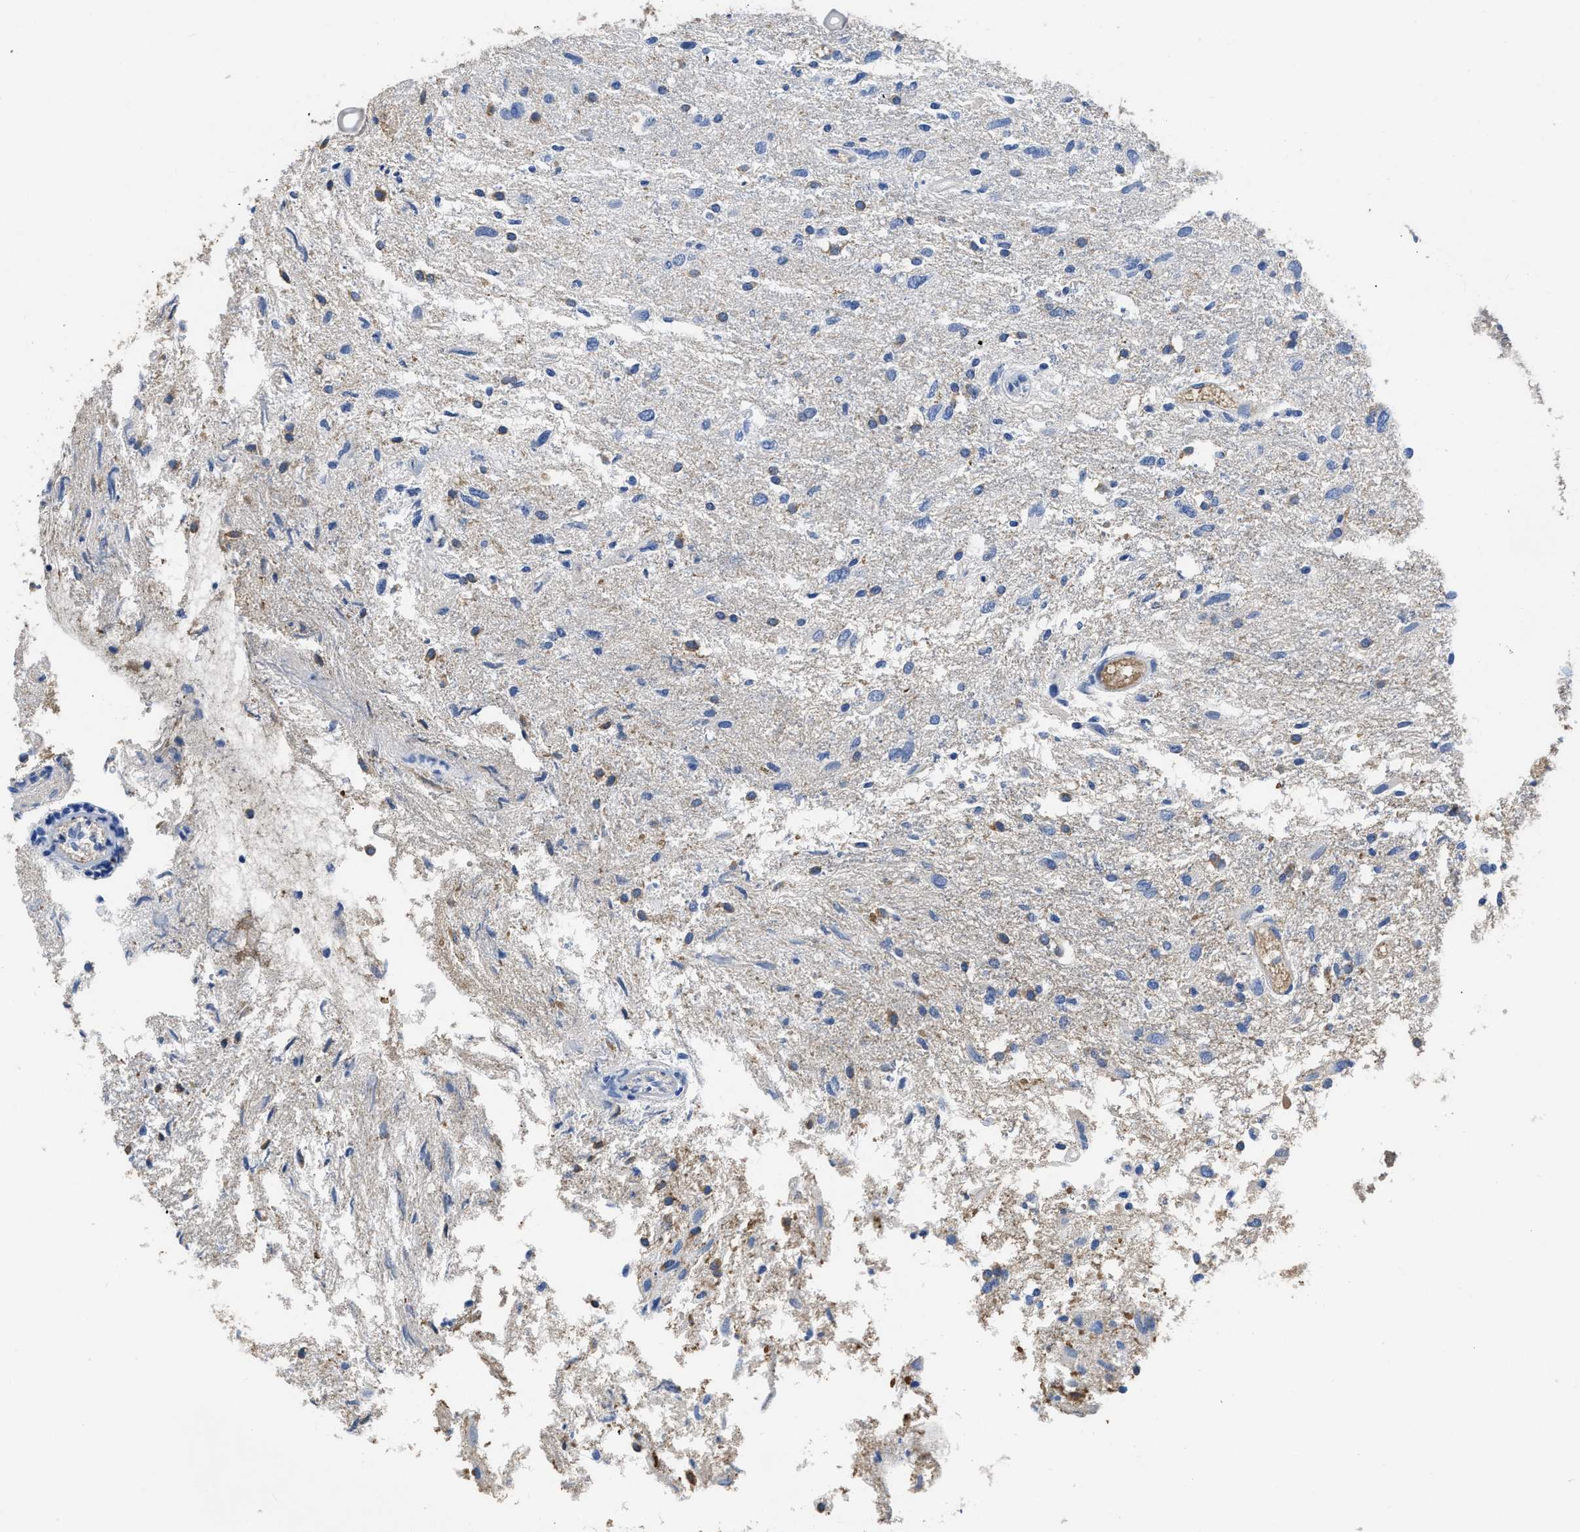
{"staining": {"intensity": "negative", "quantity": "none", "location": "none"}, "tissue": "glioma", "cell_type": "Tumor cells", "image_type": "cancer", "snomed": [{"axis": "morphology", "description": "Glioma, malignant, High grade"}, {"axis": "topography", "description": "Brain"}], "caption": "Image shows no protein positivity in tumor cells of glioma tissue.", "gene": "USP4", "patient": {"sex": "female", "age": 59}}